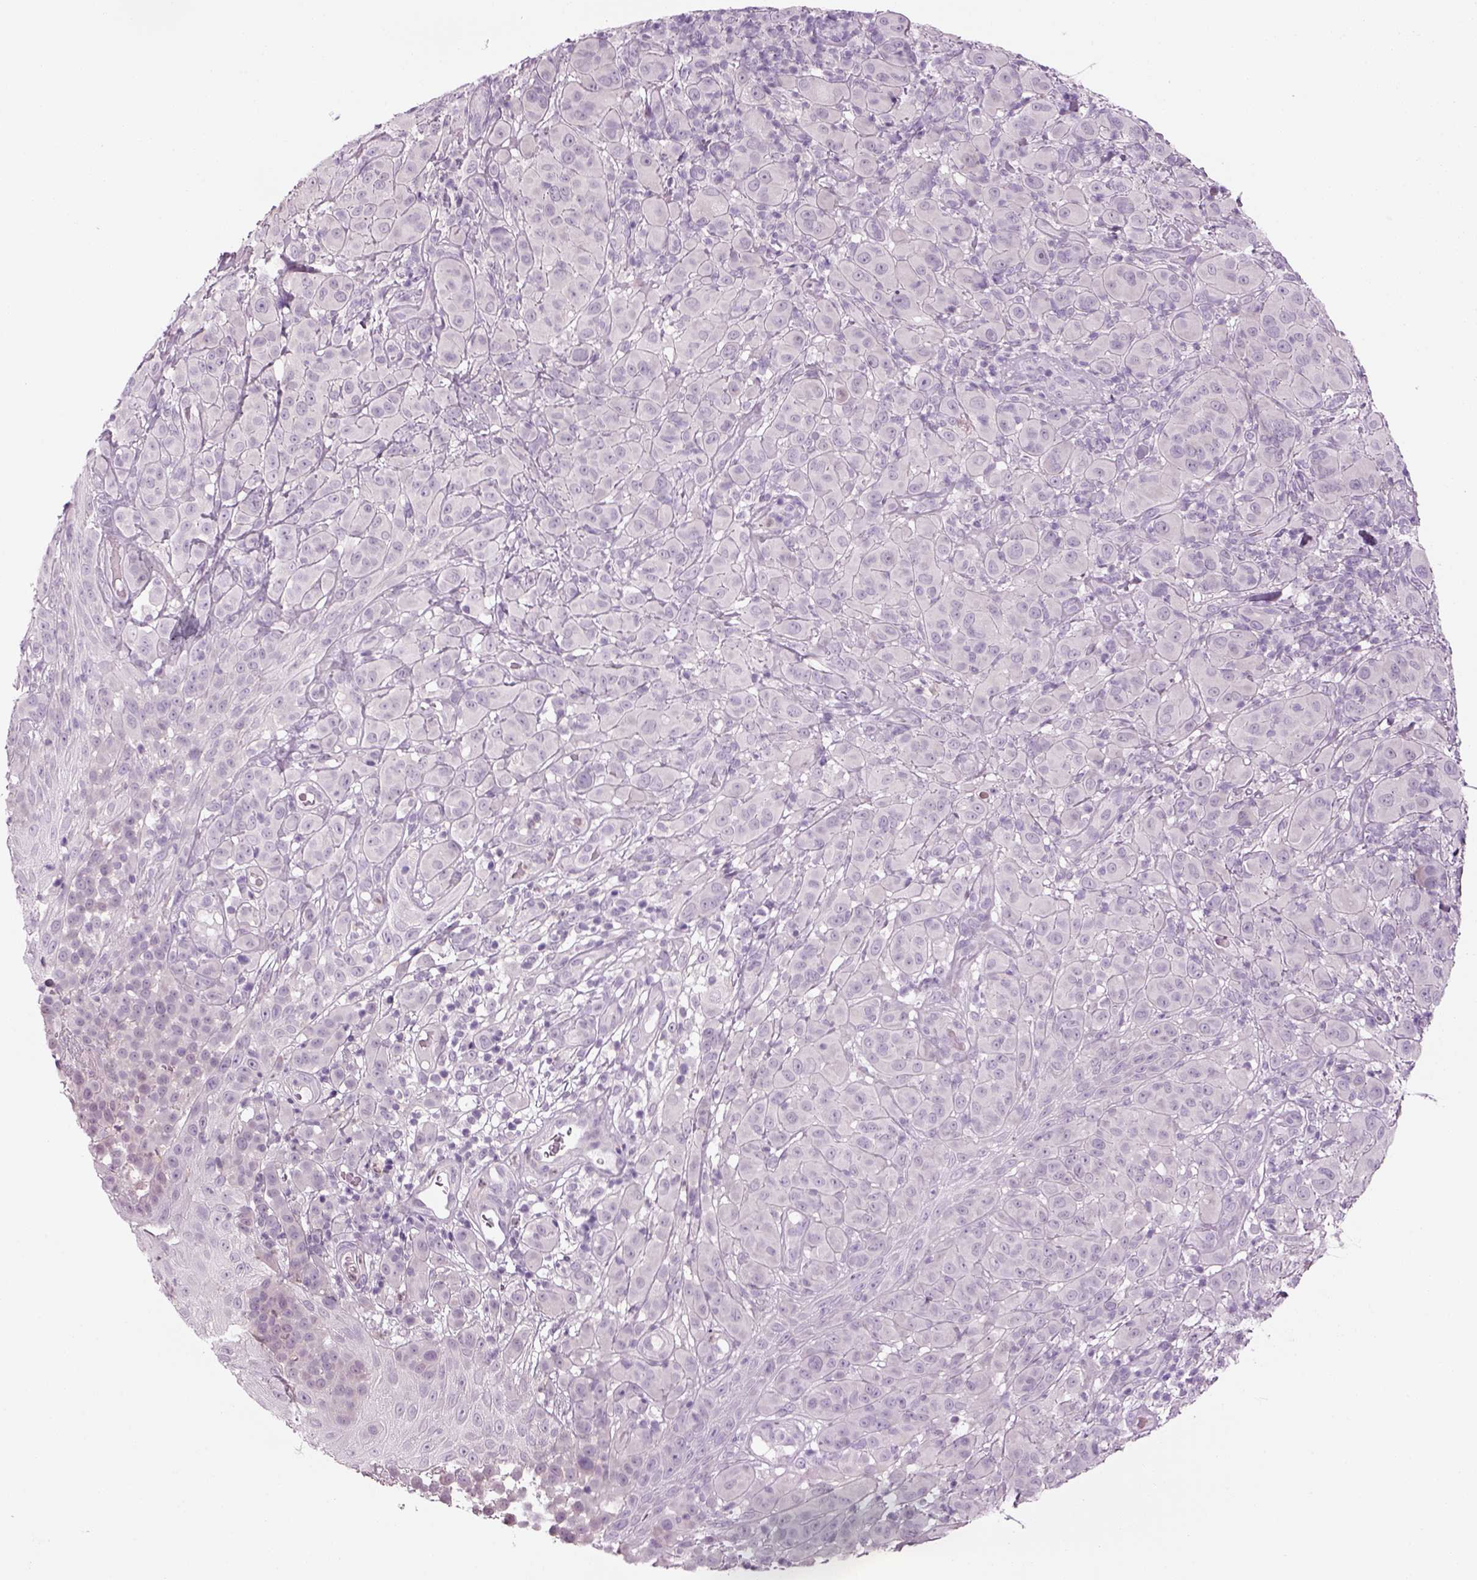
{"staining": {"intensity": "negative", "quantity": "none", "location": "none"}, "tissue": "melanoma", "cell_type": "Tumor cells", "image_type": "cancer", "snomed": [{"axis": "morphology", "description": "Malignant melanoma, NOS"}, {"axis": "topography", "description": "Skin"}], "caption": "Tumor cells are negative for brown protein staining in malignant melanoma. (Brightfield microscopy of DAB (3,3'-diaminobenzidine) IHC at high magnification).", "gene": "MDH1B", "patient": {"sex": "female", "age": 87}}